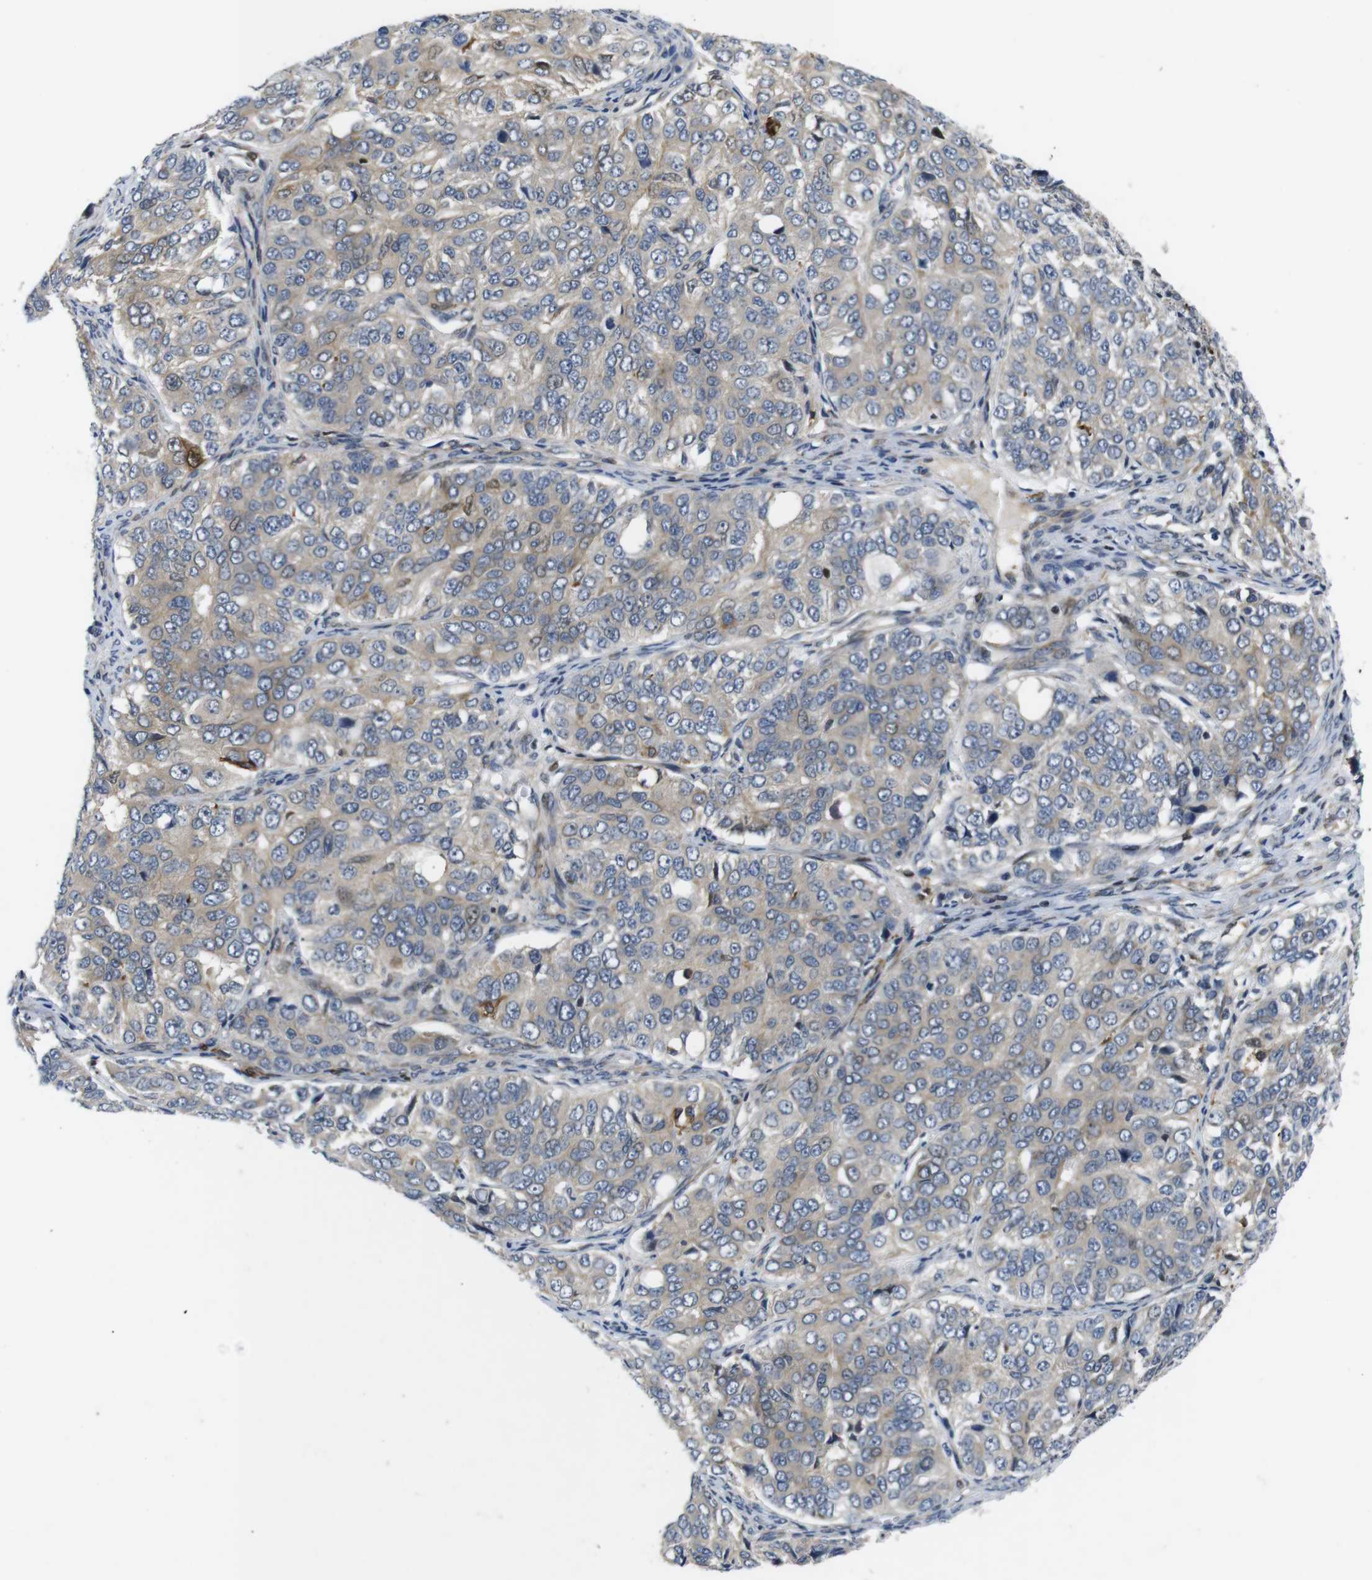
{"staining": {"intensity": "weak", "quantity": ">75%", "location": "cytoplasmic/membranous"}, "tissue": "ovarian cancer", "cell_type": "Tumor cells", "image_type": "cancer", "snomed": [{"axis": "morphology", "description": "Carcinoma, endometroid"}, {"axis": "topography", "description": "Ovary"}], "caption": "The histopathology image exhibits a brown stain indicating the presence of a protein in the cytoplasmic/membranous of tumor cells in ovarian cancer (endometroid carcinoma).", "gene": "ROBO2", "patient": {"sex": "female", "age": 51}}